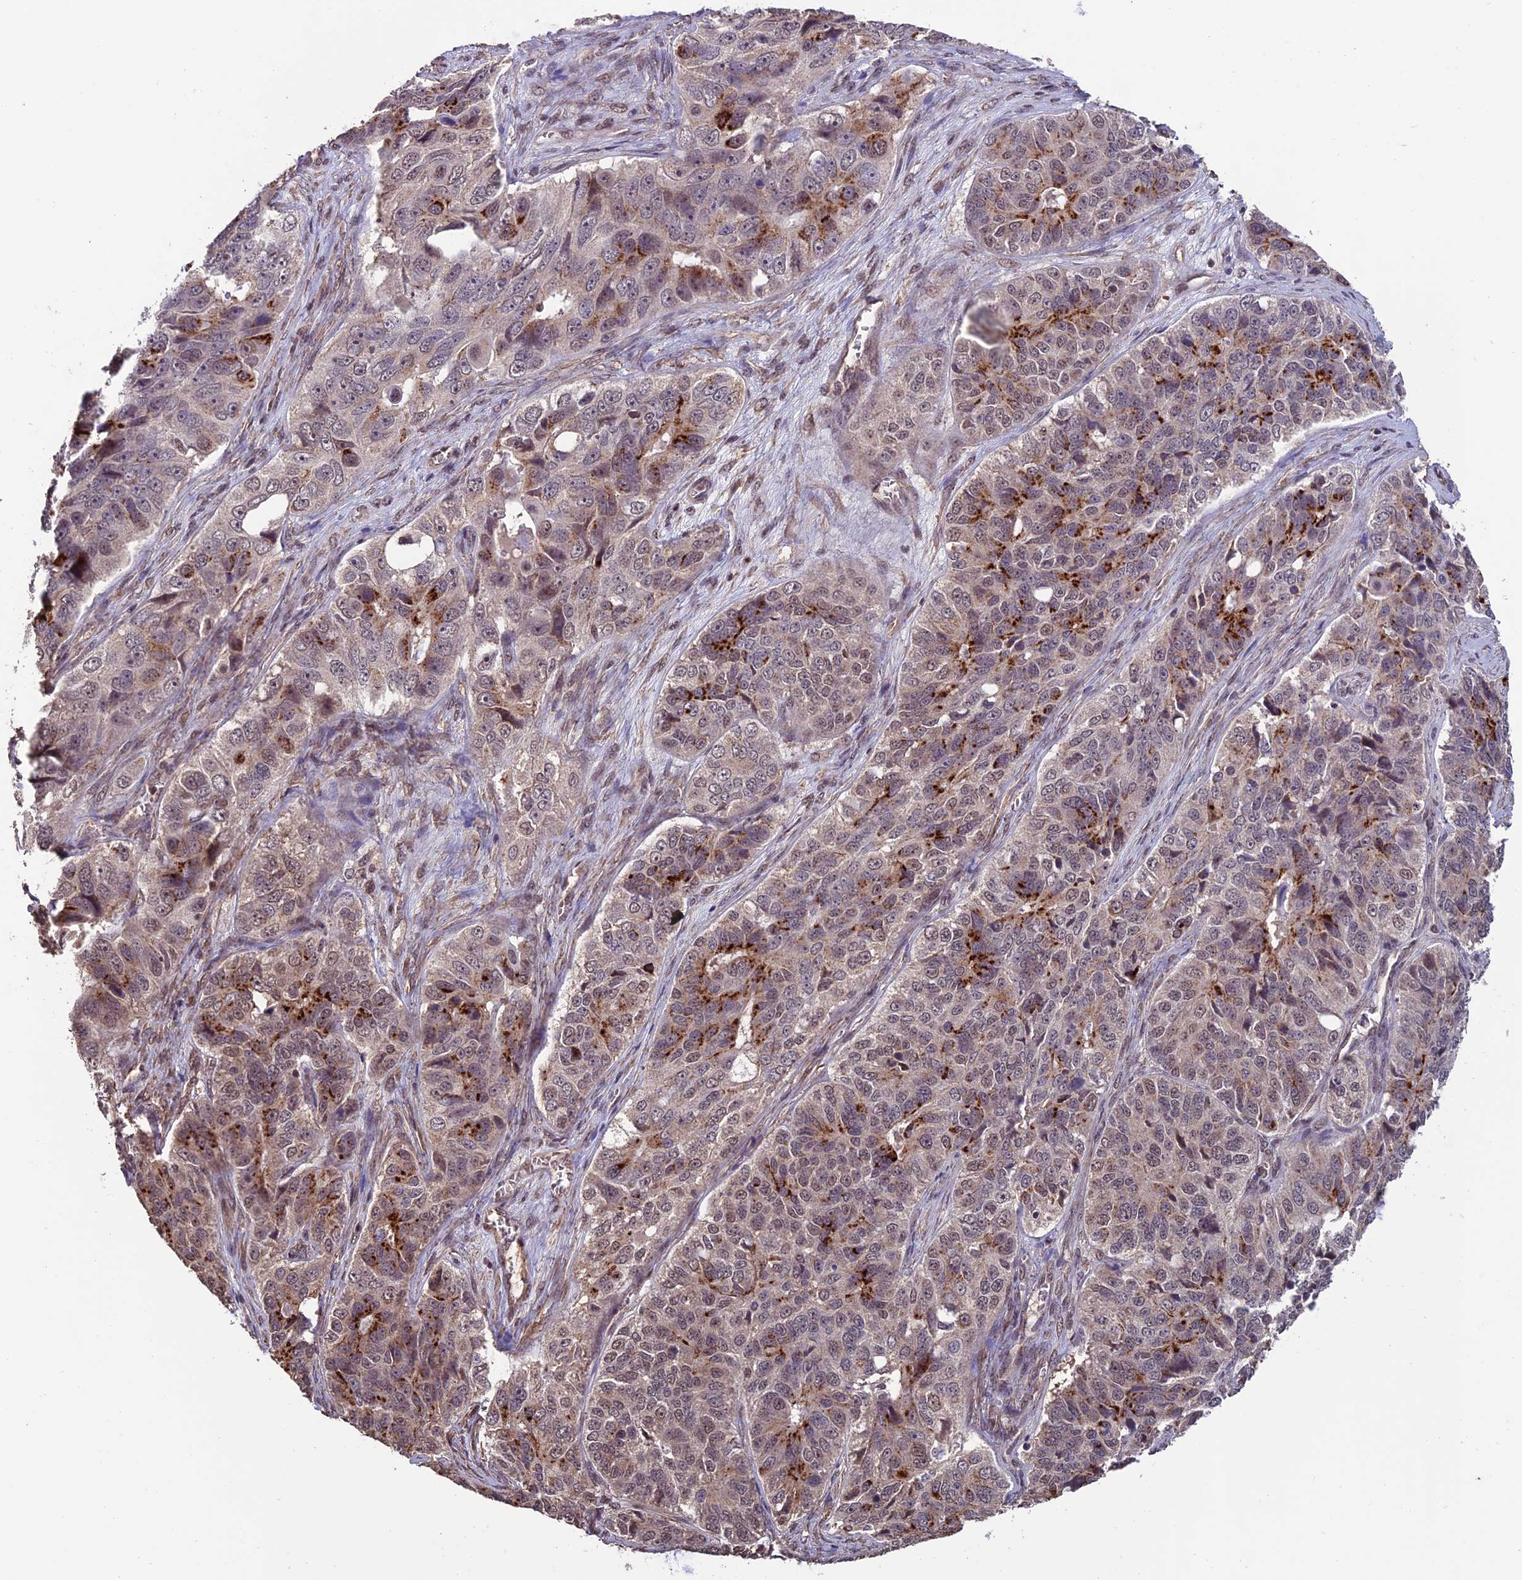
{"staining": {"intensity": "moderate", "quantity": "25%-75%", "location": "cytoplasmic/membranous,nuclear"}, "tissue": "ovarian cancer", "cell_type": "Tumor cells", "image_type": "cancer", "snomed": [{"axis": "morphology", "description": "Carcinoma, endometroid"}, {"axis": "topography", "description": "Ovary"}], "caption": "IHC micrograph of neoplastic tissue: human ovarian endometroid carcinoma stained using immunohistochemistry shows medium levels of moderate protein expression localized specifically in the cytoplasmic/membranous and nuclear of tumor cells, appearing as a cytoplasmic/membranous and nuclear brown color.", "gene": "CABIN1", "patient": {"sex": "female", "age": 51}}